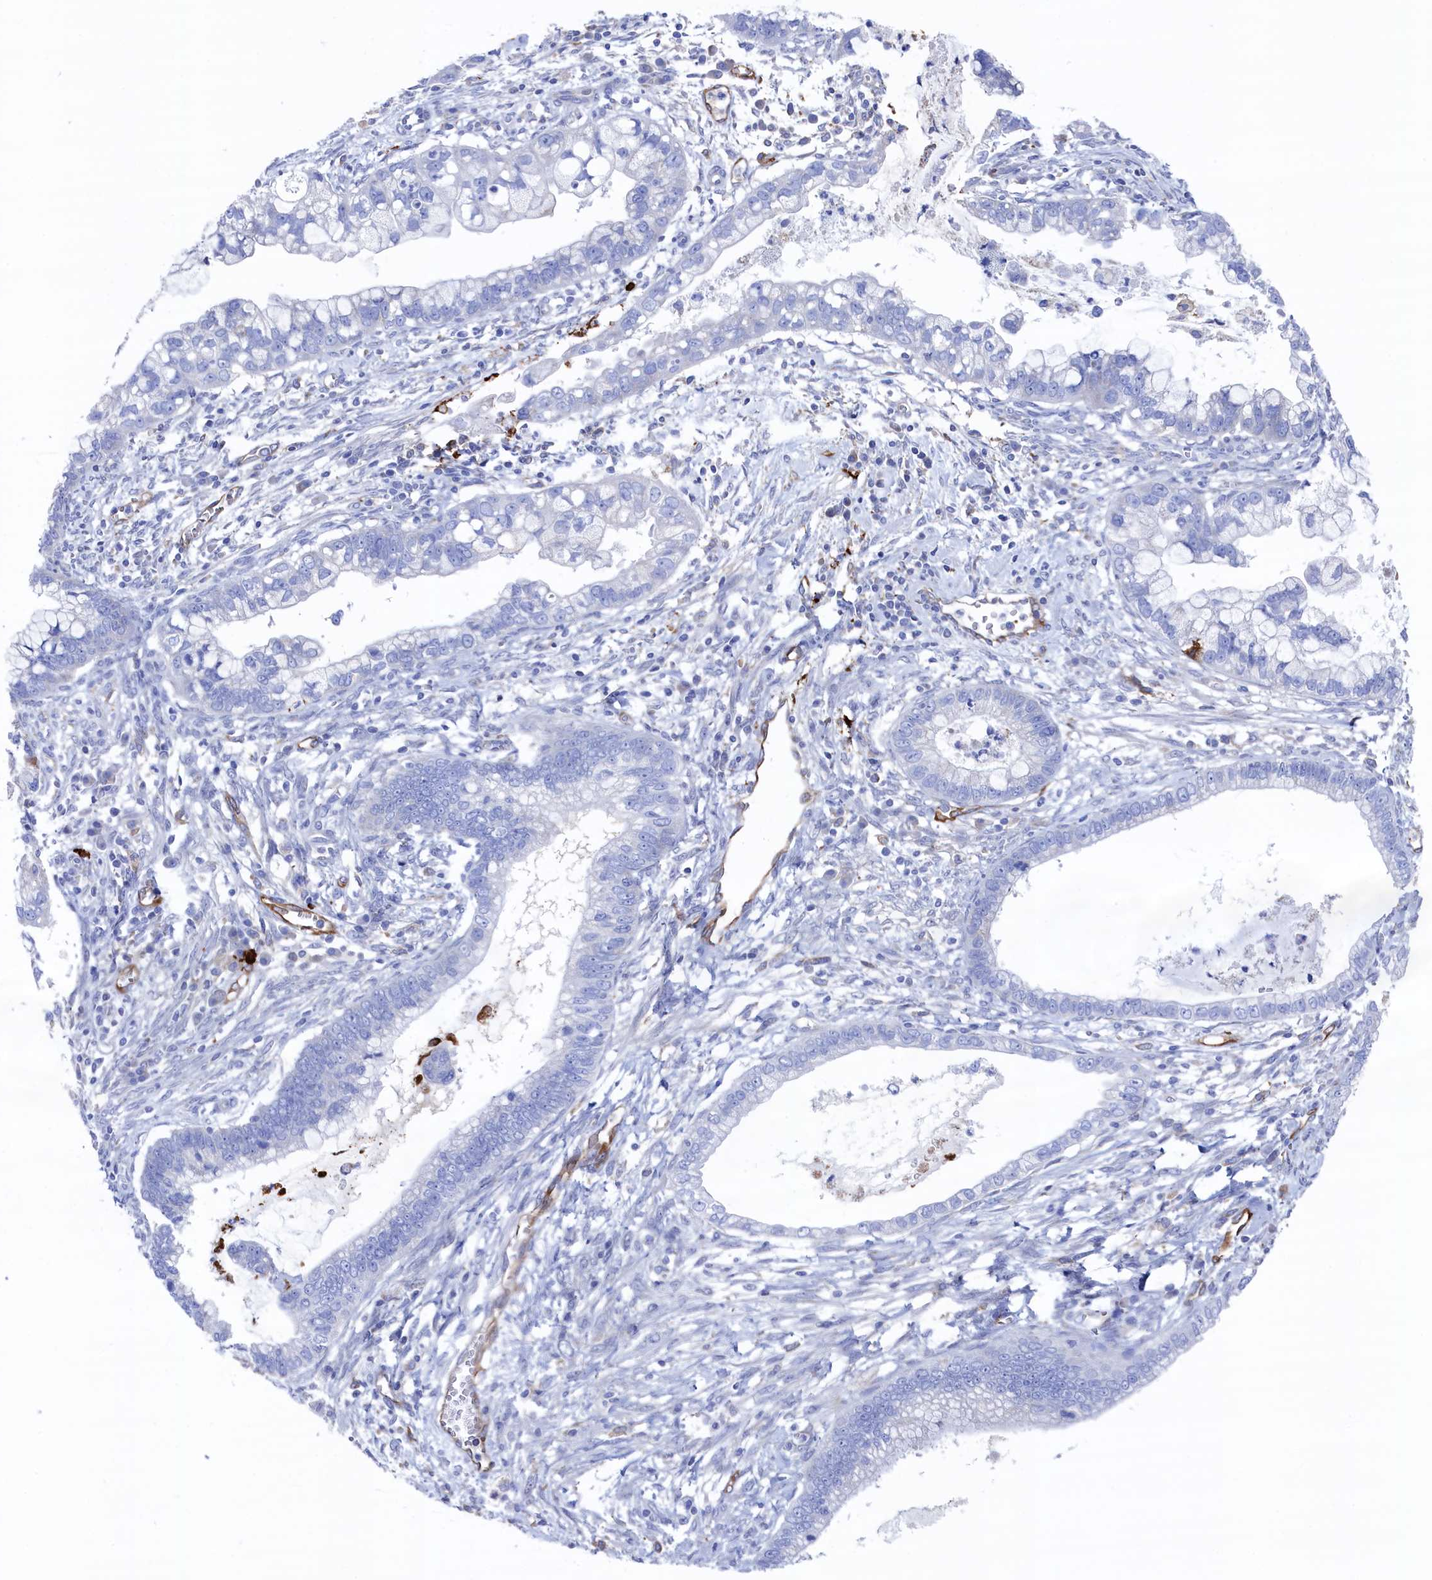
{"staining": {"intensity": "negative", "quantity": "none", "location": "none"}, "tissue": "cervical cancer", "cell_type": "Tumor cells", "image_type": "cancer", "snomed": [{"axis": "morphology", "description": "Adenocarcinoma, NOS"}, {"axis": "topography", "description": "Cervix"}], "caption": "The histopathology image shows no significant expression in tumor cells of cervical adenocarcinoma. (DAB immunohistochemistry visualized using brightfield microscopy, high magnification).", "gene": "C12orf73", "patient": {"sex": "female", "age": 44}}